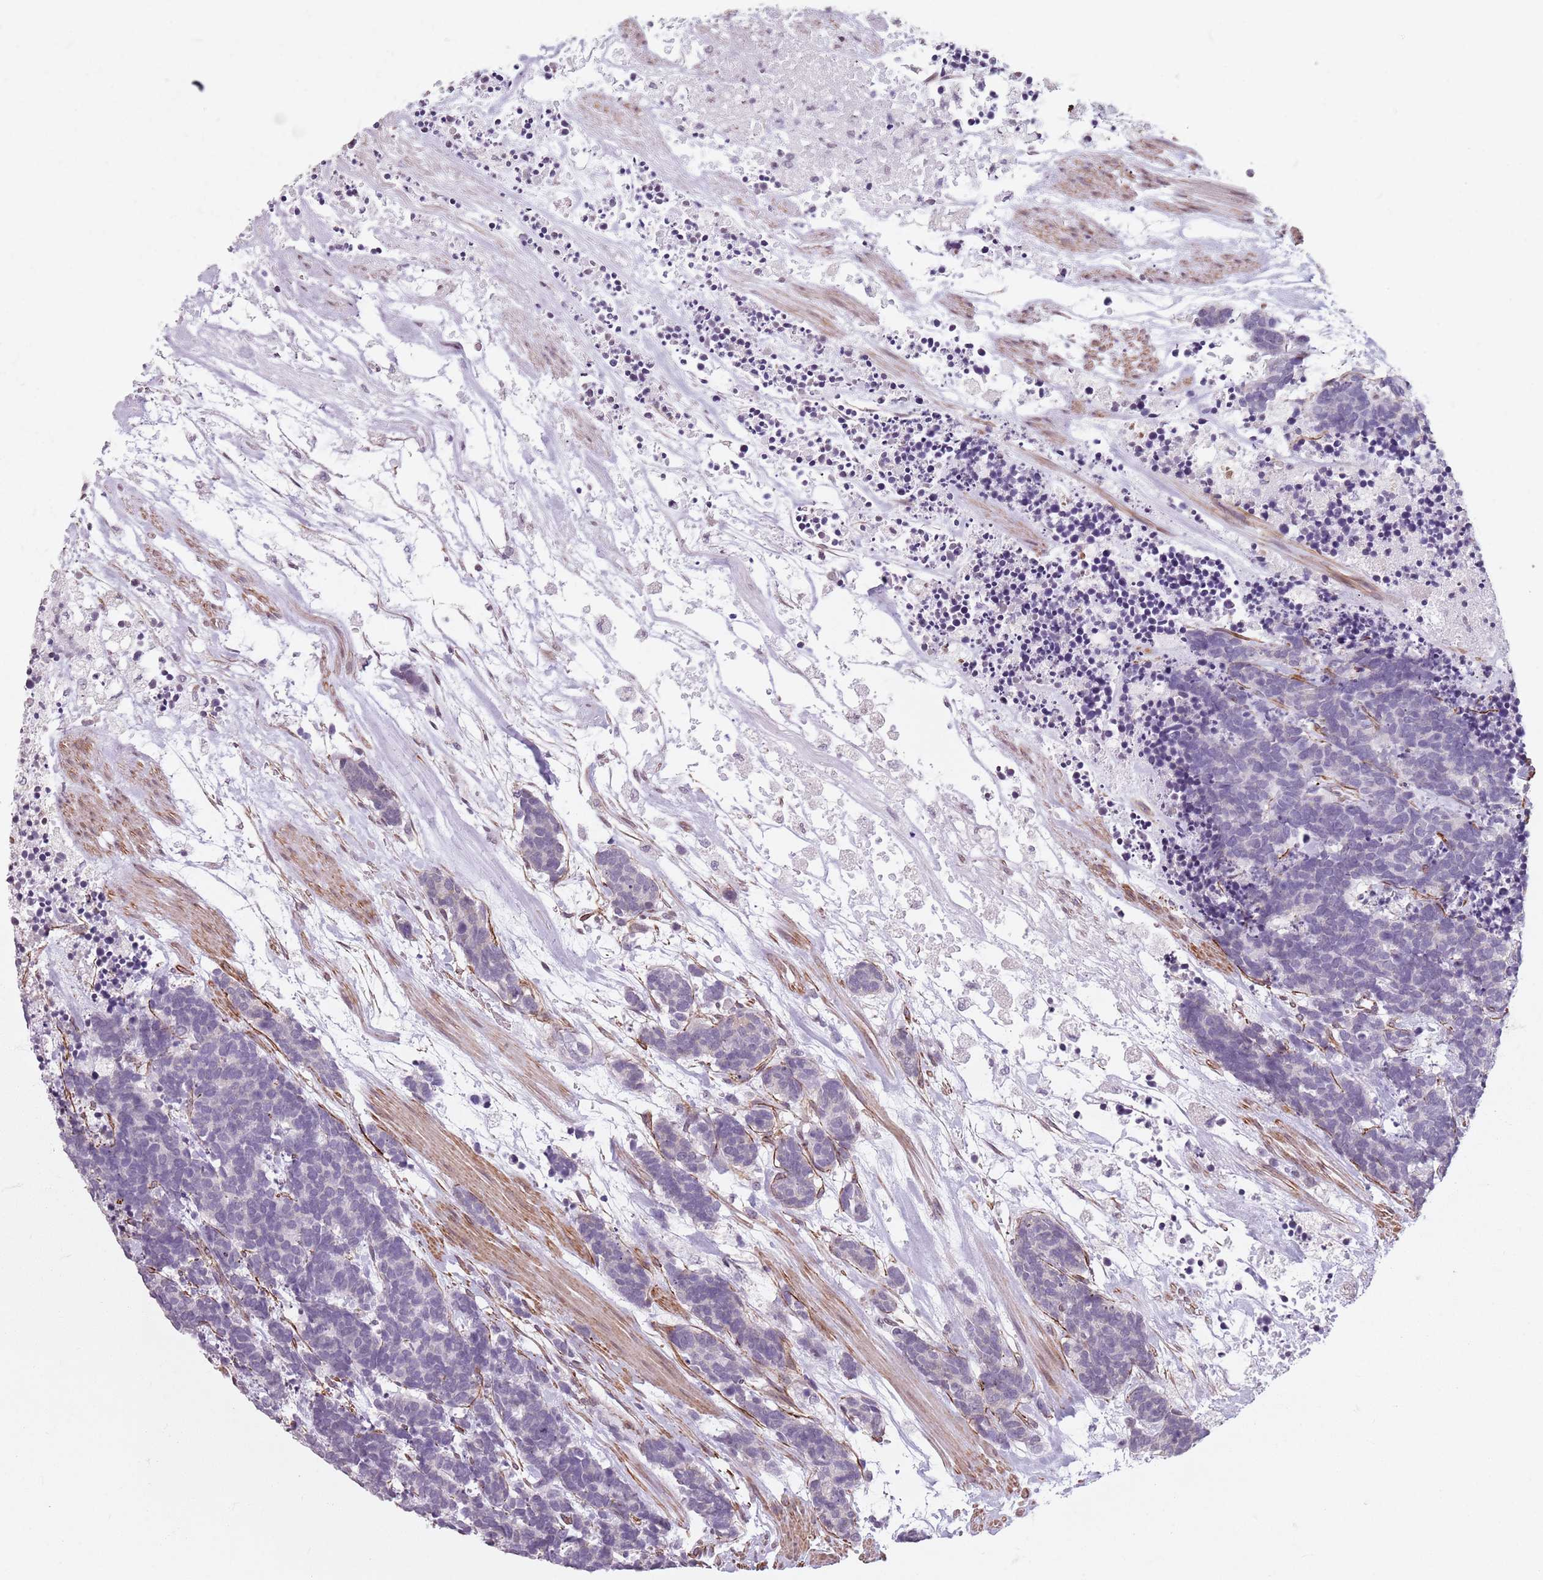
{"staining": {"intensity": "negative", "quantity": "none", "location": "none"}, "tissue": "carcinoid", "cell_type": "Tumor cells", "image_type": "cancer", "snomed": [{"axis": "morphology", "description": "Carcinoma, NOS"}, {"axis": "morphology", "description": "Carcinoid, malignant, NOS"}, {"axis": "topography", "description": "Prostate"}], "caption": "High magnification brightfield microscopy of carcinoid stained with DAB (3,3'-diaminobenzidine) (brown) and counterstained with hematoxylin (blue): tumor cells show no significant positivity.", "gene": "TMC4", "patient": {"sex": "male", "age": 57}}